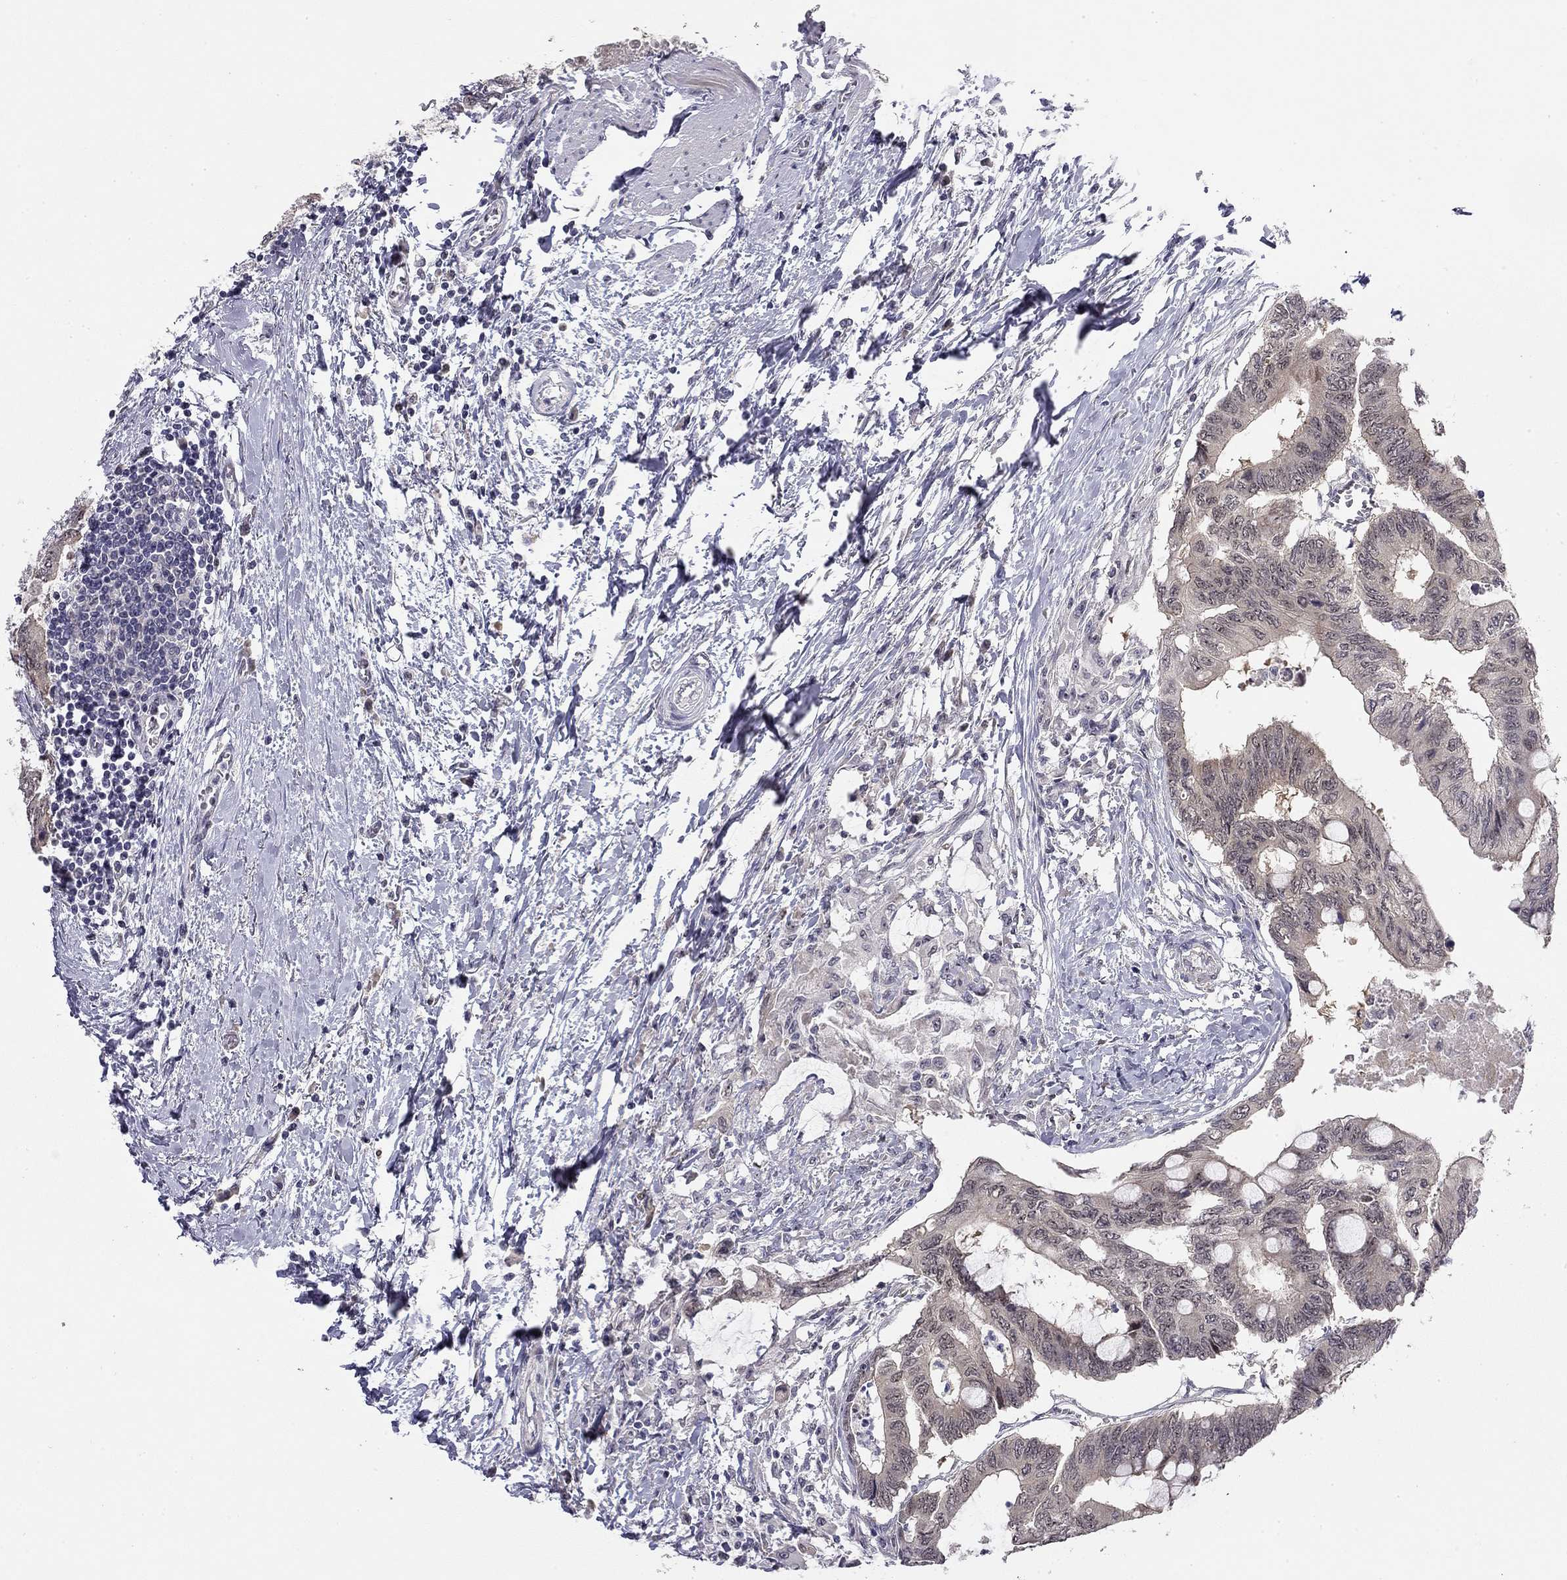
{"staining": {"intensity": "negative", "quantity": "none", "location": "none"}, "tissue": "colorectal cancer", "cell_type": "Tumor cells", "image_type": "cancer", "snomed": [{"axis": "morphology", "description": "Normal tissue, NOS"}, {"axis": "morphology", "description": "Adenocarcinoma, NOS"}, {"axis": "topography", "description": "Rectum"}, {"axis": "topography", "description": "Peripheral nerve tissue"}], "caption": "This is an immunohistochemistry (IHC) photomicrograph of human colorectal adenocarcinoma. There is no staining in tumor cells.", "gene": "STXBP6", "patient": {"sex": "male", "age": 92}}